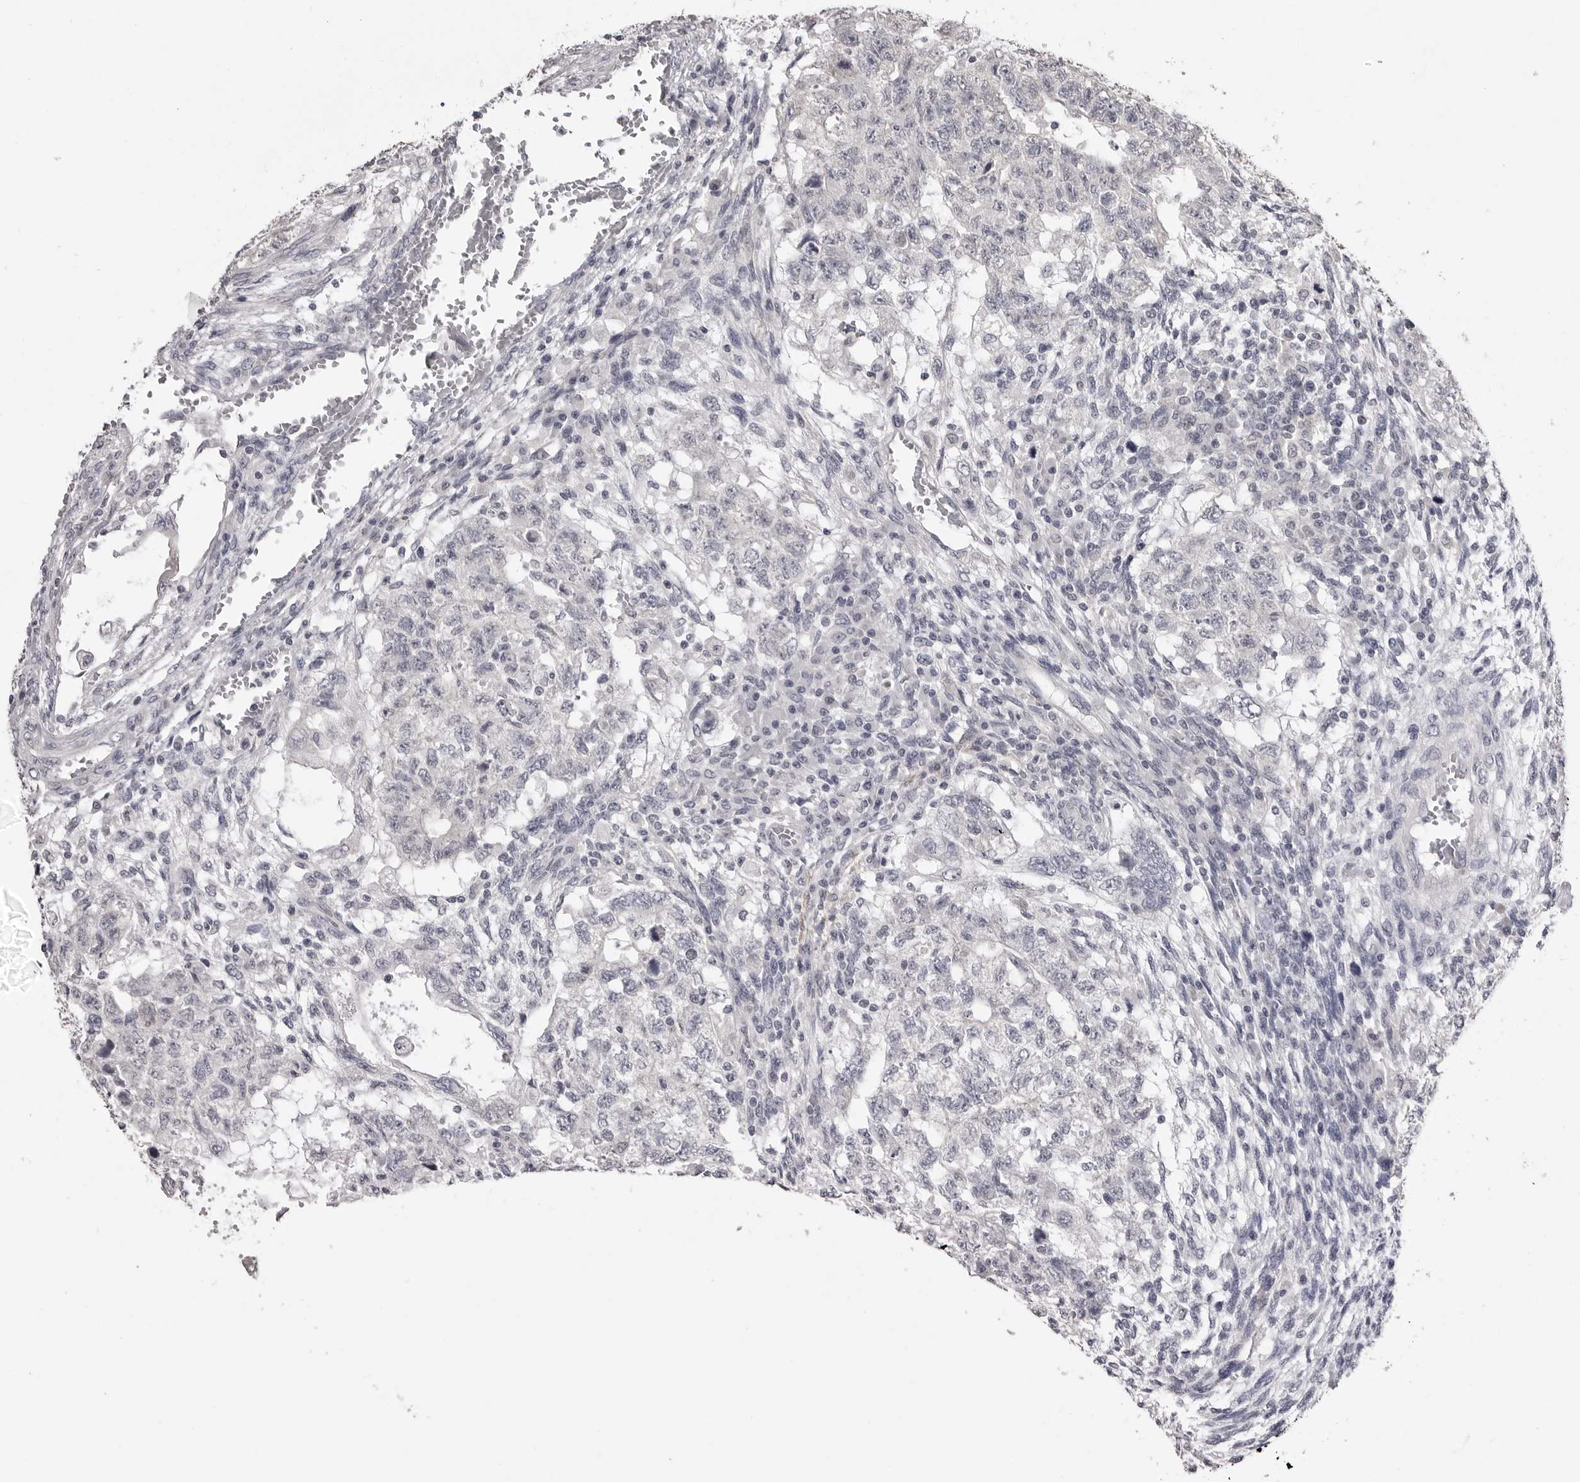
{"staining": {"intensity": "negative", "quantity": "none", "location": "none"}, "tissue": "testis cancer", "cell_type": "Tumor cells", "image_type": "cancer", "snomed": [{"axis": "morphology", "description": "Normal tissue, NOS"}, {"axis": "morphology", "description": "Carcinoma, Embryonal, NOS"}, {"axis": "topography", "description": "Testis"}], "caption": "Tumor cells show no significant positivity in embryonal carcinoma (testis). The staining was performed using DAB (3,3'-diaminobenzidine) to visualize the protein expression in brown, while the nuclei were stained in blue with hematoxylin (Magnification: 20x).", "gene": "GPN2", "patient": {"sex": "male", "age": 36}}